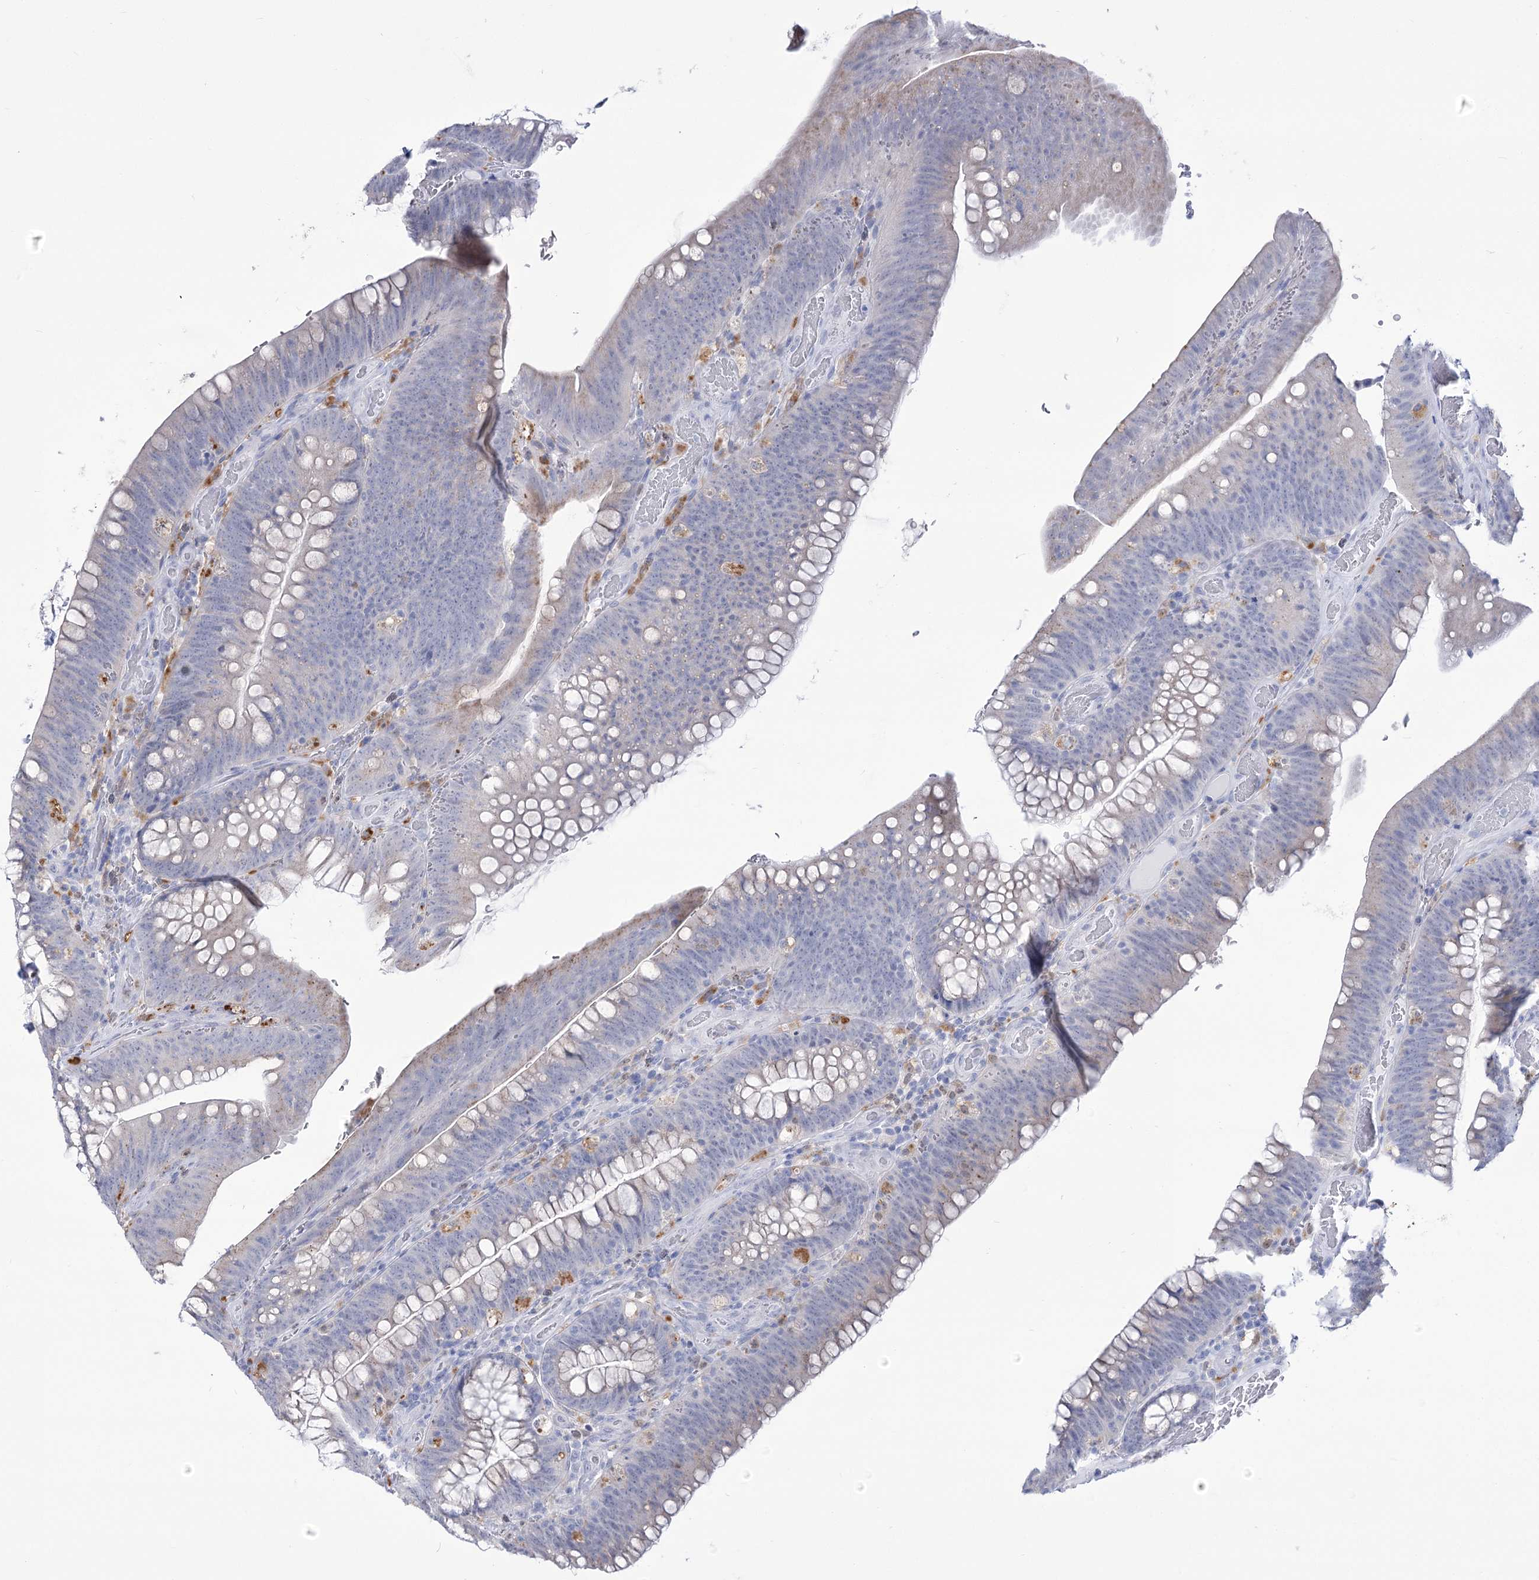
{"staining": {"intensity": "negative", "quantity": "none", "location": "none"}, "tissue": "colorectal cancer", "cell_type": "Tumor cells", "image_type": "cancer", "snomed": [{"axis": "morphology", "description": "Normal tissue, NOS"}, {"axis": "topography", "description": "Colon"}], "caption": "An IHC photomicrograph of colorectal cancer is shown. There is no staining in tumor cells of colorectal cancer.", "gene": "SIAE", "patient": {"sex": "female", "age": 82}}